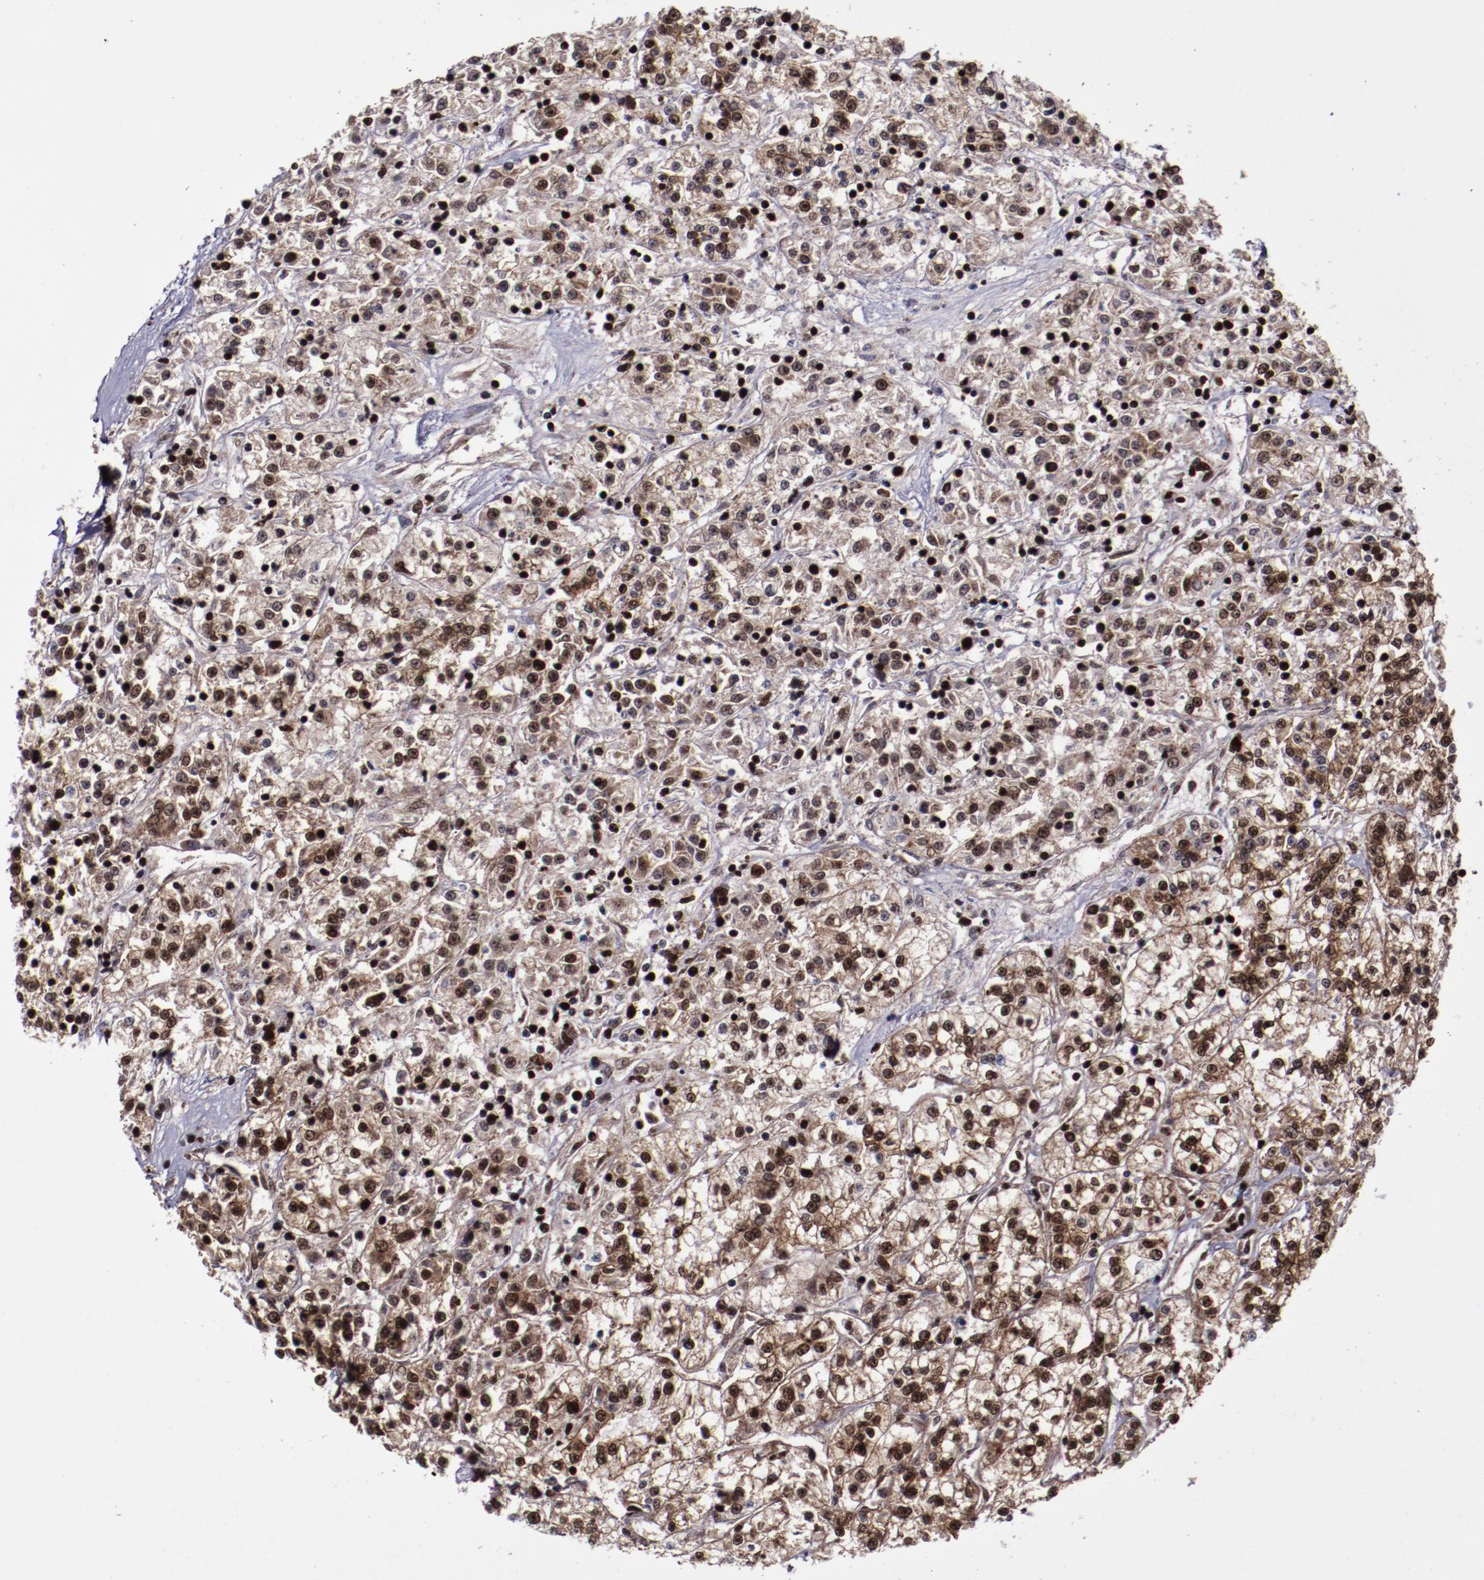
{"staining": {"intensity": "moderate", "quantity": ">75%", "location": "cytoplasmic/membranous,nuclear"}, "tissue": "renal cancer", "cell_type": "Tumor cells", "image_type": "cancer", "snomed": [{"axis": "morphology", "description": "Adenocarcinoma, NOS"}, {"axis": "topography", "description": "Kidney"}], "caption": "Moderate cytoplasmic/membranous and nuclear positivity for a protein is appreciated in approximately >75% of tumor cells of adenocarcinoma (renal) using IHC.", "gene": "SNW1", "patient": {"sex": "female", "age": 76}}